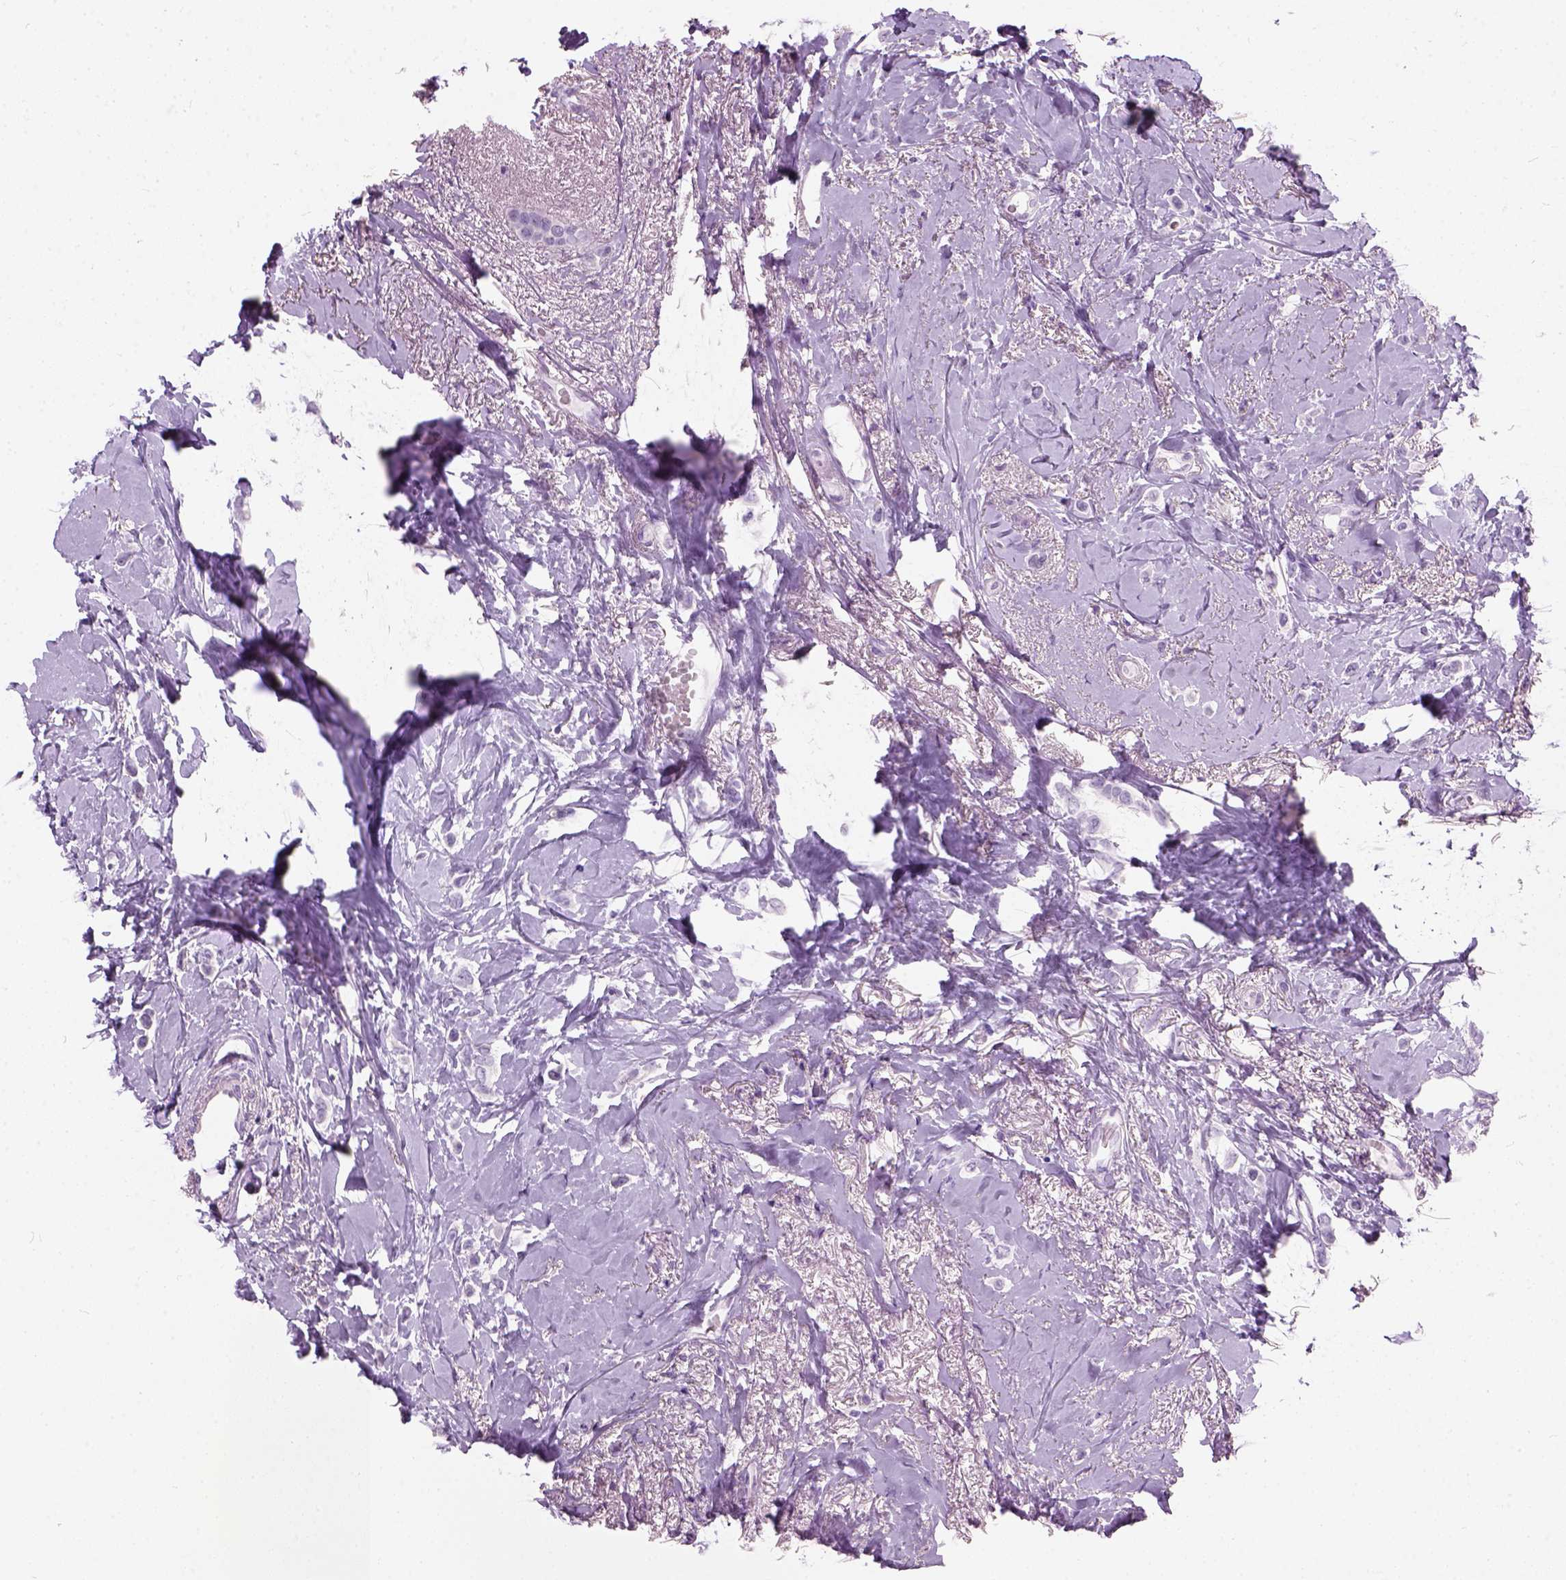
{"staining": {"intensity": "negative", "quantity": "none", "location": "none"}, "tissue": "breast cancer", "cell_type": "Tumor cells", "image_type": "cancer", "snomed": [{"axis": "morphology", "description": "Lobular carcinoma"}, {"axis": "topography", "description": "Breast"}], "caption": "Immunohistochemistry (IHC) of human lobular carcinoma (breast) demonstrates no positivity in tumor cells. Nuclei are stained in blue.", "gene": "AXDND1", "patient": {"sex": "female", "age": 66}}